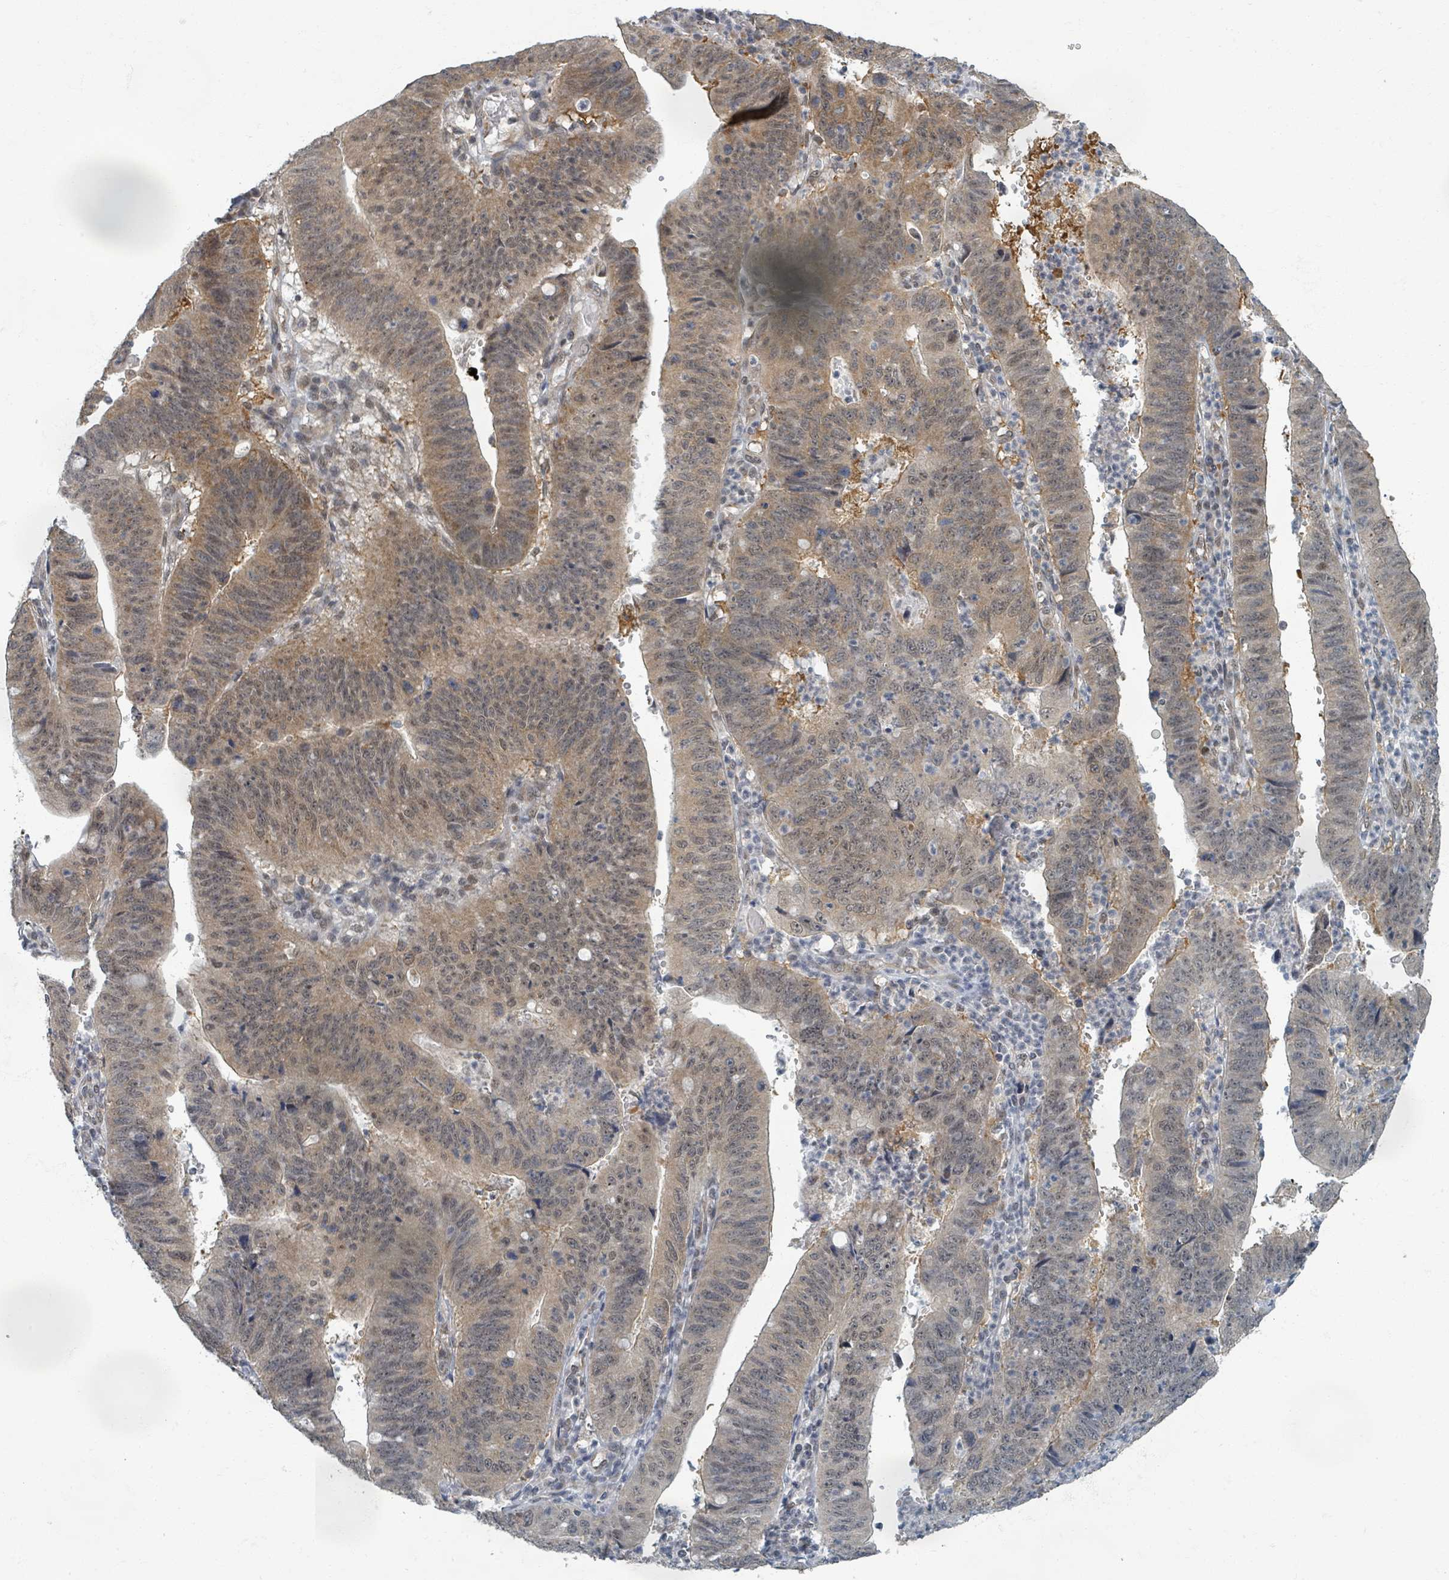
{"staining": {"intensity": "weak", "quantity": "25%-75%", "location": "cytoplasmic/membranous,nuclear"}, "tissue": "stomach cancer", "cell_type": "Tumor cells", "image_type": "cancer", "snomed": [{"axis": "morphology", "description": "Adenocarcinoma, NOS"}, {"axis": "topography", "description": "Stomach"}], "caption": "Tumor cells reveal low levels of weak cytoplasmic/membranous and nuclear staining in about 25%-75% of cells in stomach adenocarcinoma.", "gene": "INTS15", "patient": {"sex": "male", "age": 59}}